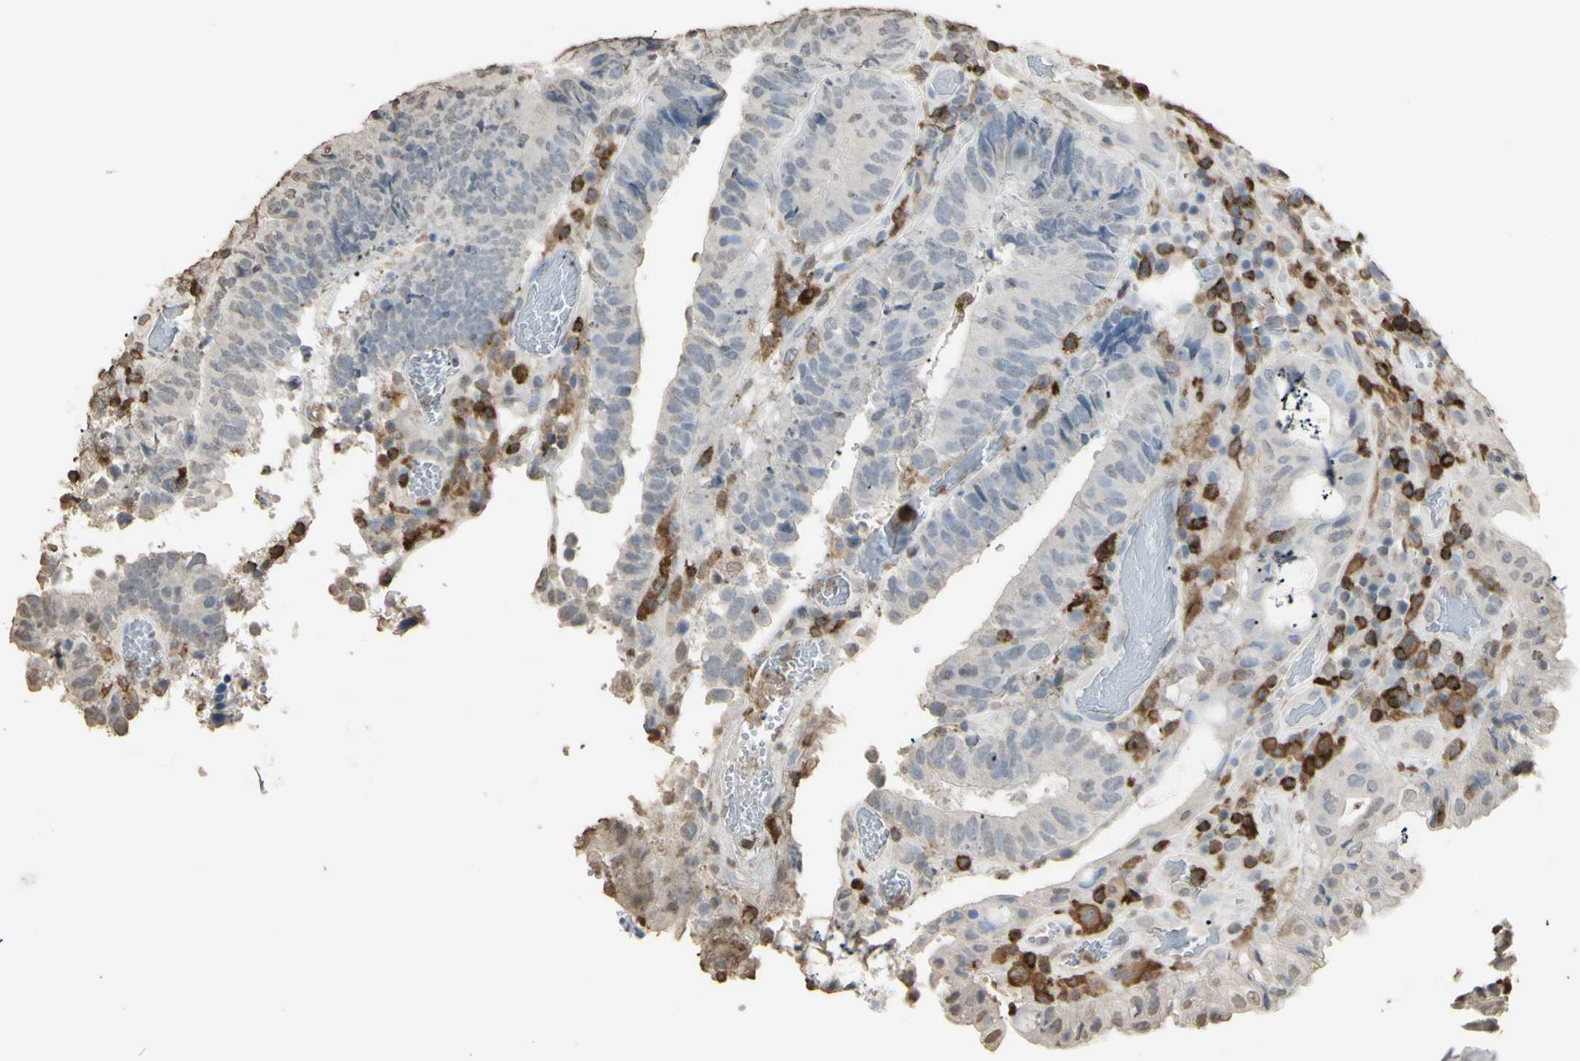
{"staining": {"intensity": "negative", "quantity": "none", "location": "none"}, "tissue": "colorectal cancer", "cell_type": "Tumor cells", "image_type": "cancer", "snomed": [{"axis": "morphology", "description": "Adenocarcinoma, NOS"}, {"axis": "topography", "description": "Rectum"}], "caption": "There is no significant staining in tumor cells of adenocarcinoma (colorectal).", "gene": "PSTPIP1", "patient": {"sex": "male", "age": 72}}